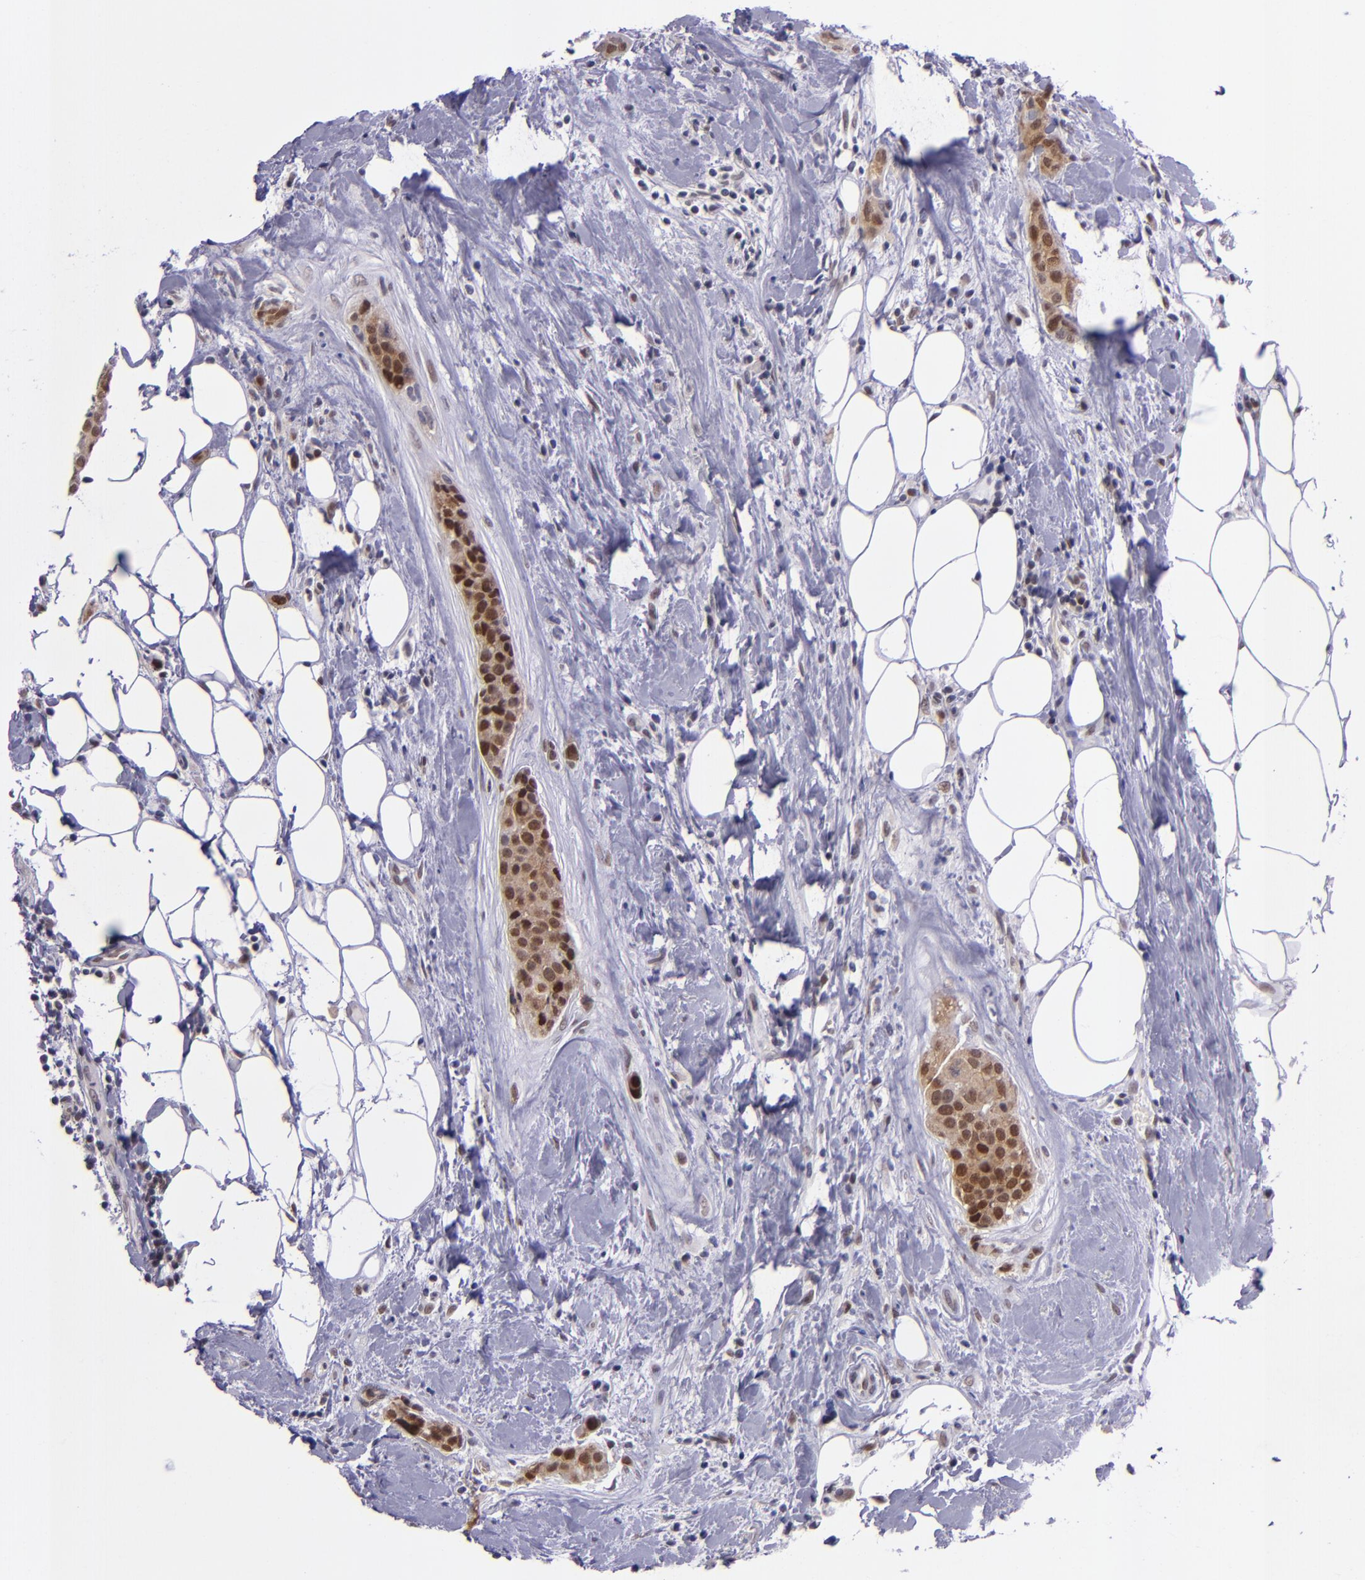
{"staining": {"intensity": "strong", "quantity": ">75%", "location": "cytoplasmic/membranous,nuclear"}, "tissue": "breast cancer", "cell_type": "Tumor cells", "image_type": "cancer", "snomed": [{"axis": "morphology", "description": "Duct carcinoma"}, {"axis": "topography", "description": "Breast"}], "caption": "Immunohistochemistry (IHC) histopathology image of neoplastic tissue: human breast cancer stained using IHC demonstrates high levels of strong protein expression localized specifically in the cytoplasmic/membranous and nuclear of tumor cells, appearing as a cytoplasmic/membranous and nuclear brown color.", "gene": "BAG1", "patient": {"sex": "female", "age": 45}}